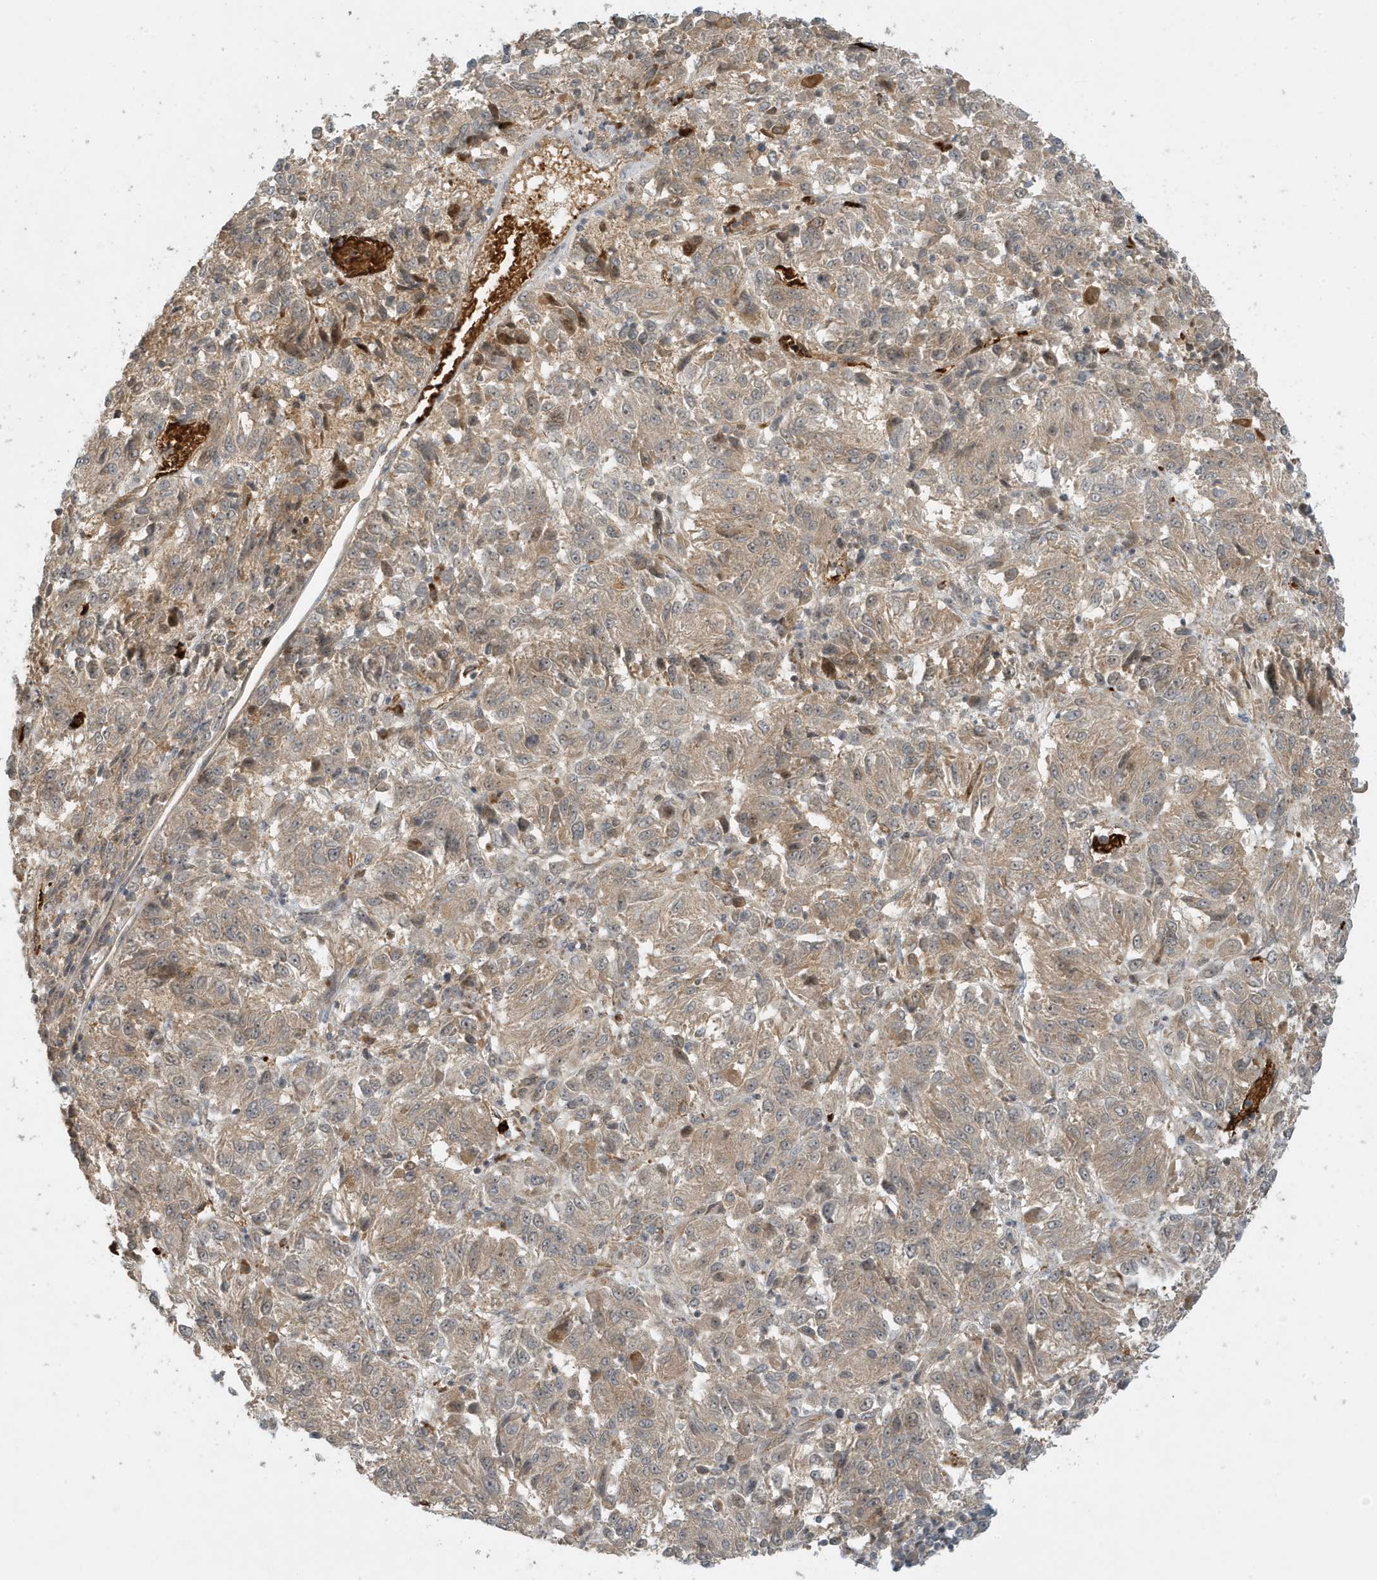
{"staining": {"intensity": "weak", "quantity": "<25%", "location": "cytoplasmic/membranous"}, "tissue": "melanoma", "cell_type": "Tumor cells", "image_type": "cancer", "snomed": [{"axis": "morphology", "description": "Malignant melanoma, Metastatic site"}, {"axis": "topography", "description": "Lung"}], "caption": "Tumor cells are negative for brown protein staining in melanoma.", "gene": "FYCO1", "patient": {"sex": "male", "age": 64}}